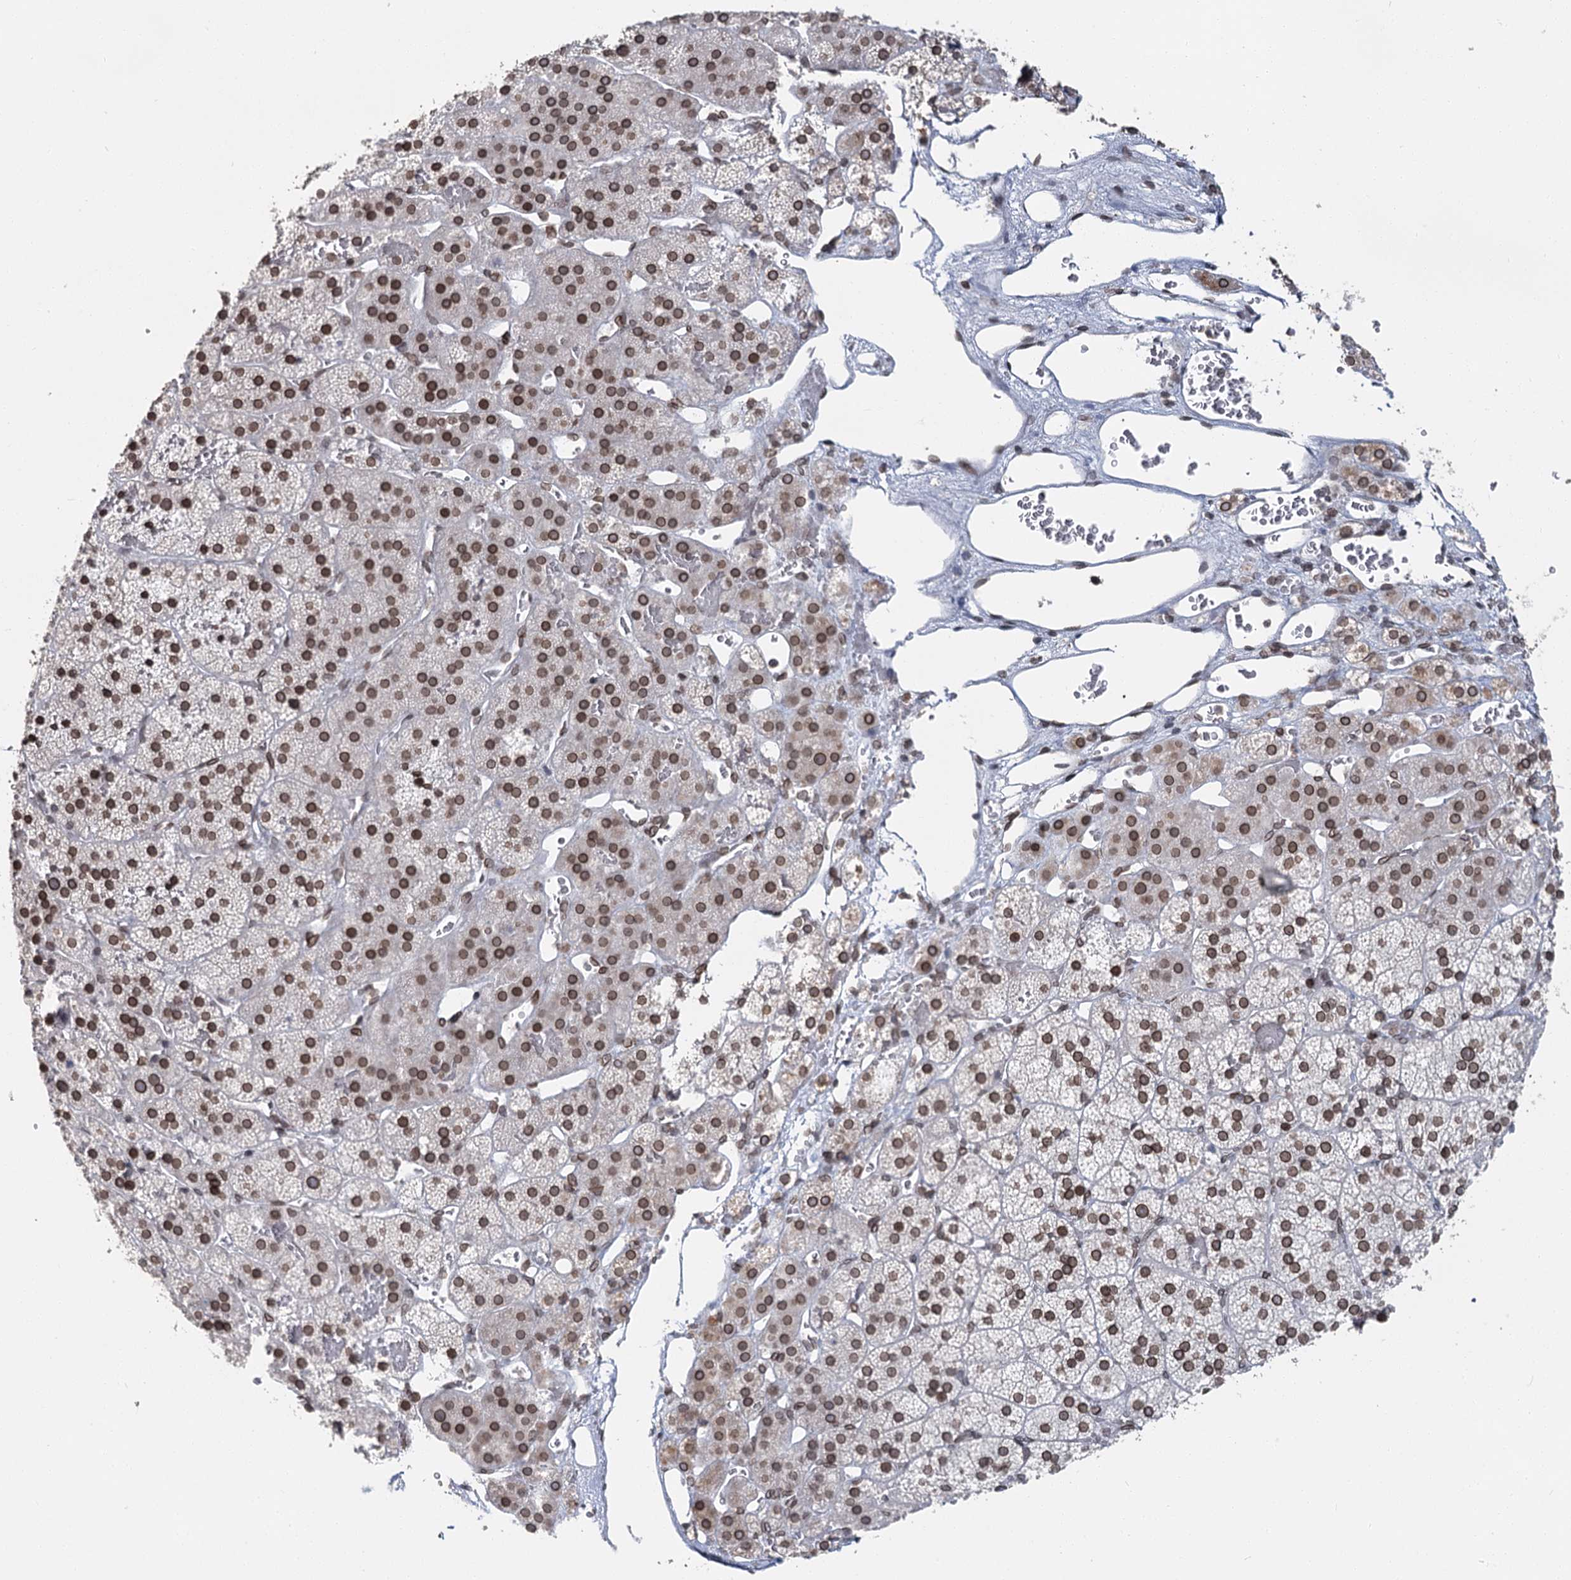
{"staining": {"intensity": "moderate", "quantity": ">75%", "location": "cytoplasmic/membranous,nuclear"}, "tissue": "adrenal gland", "cell_type": "Glandular cells", "image_type": "normal", "snomed": [{"axis": "morphology", "description": "Normal tissue, NOS"}, {"axis": "topography", "description": "Adrenal gland"}], "caption": "Brown immunohistochemical staining in unremarkable adrenal gland shows moderate cytoplasmic/membranous,nuclear expression in about >75% of glandular cells. Ihc stains the protein in brown and the nuclei are stained blue.", "gene": "KIAA0930", "patient": {"sex": "female", "age": 44}}